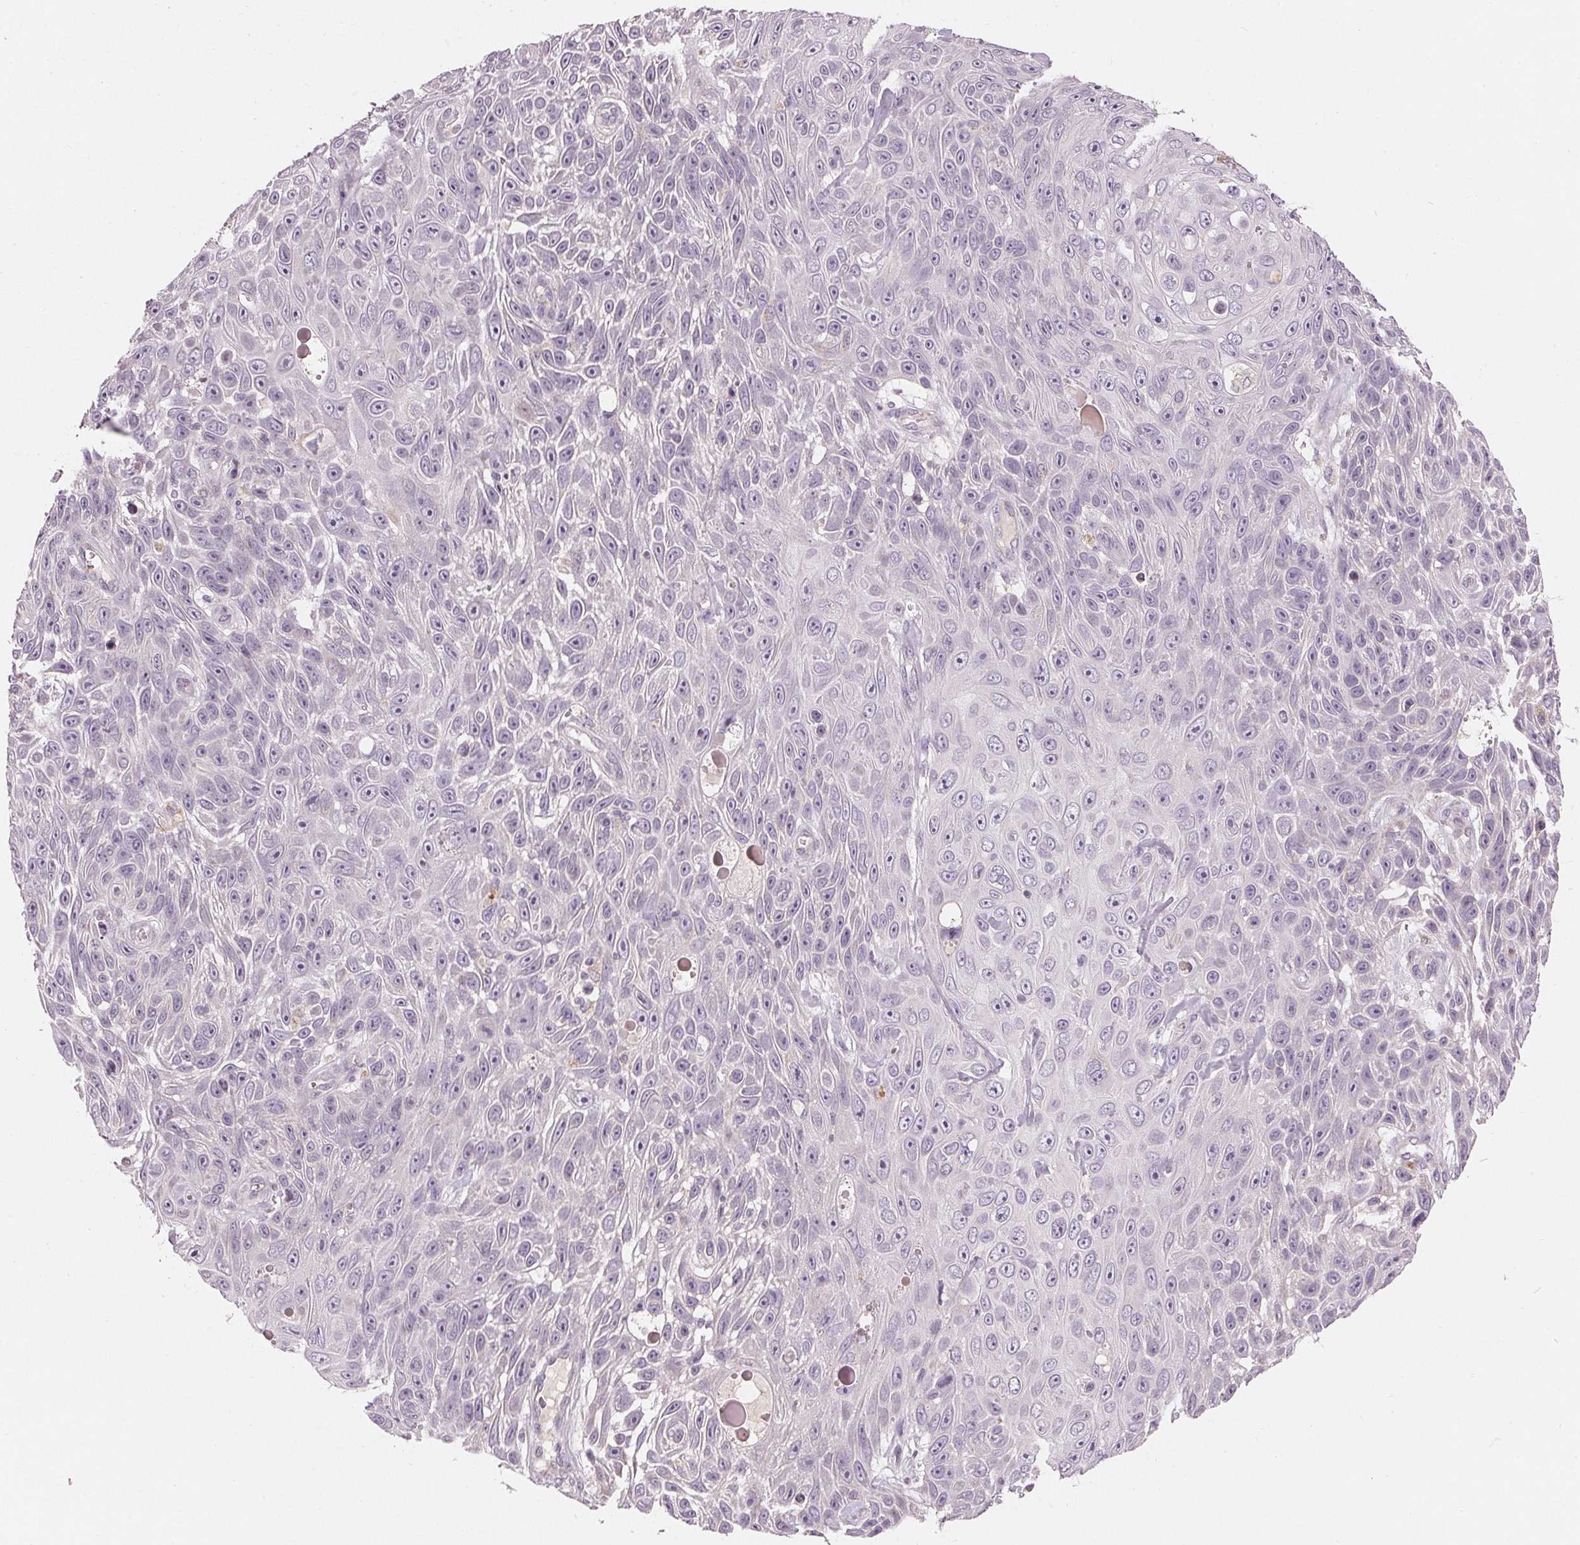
{"staining": {"intensity": "weak", "quantity": "<25%", "location": "nuclear"}, "tissue": "skin cancer", "cell_type": "Tumor cells", "image_type": "cancer", "snomed": [{"axis": "morphology", "description": "Squamous cell carcinoma, NOS"}, {"axis": "topography", "description": "Skin"}], "caption": "Immunohistochemical staining of human skin cancer exhibits no significant expression in tumor cells.", "gene": "TRIM60", "patient": {"sex": "male", "age": 82}}